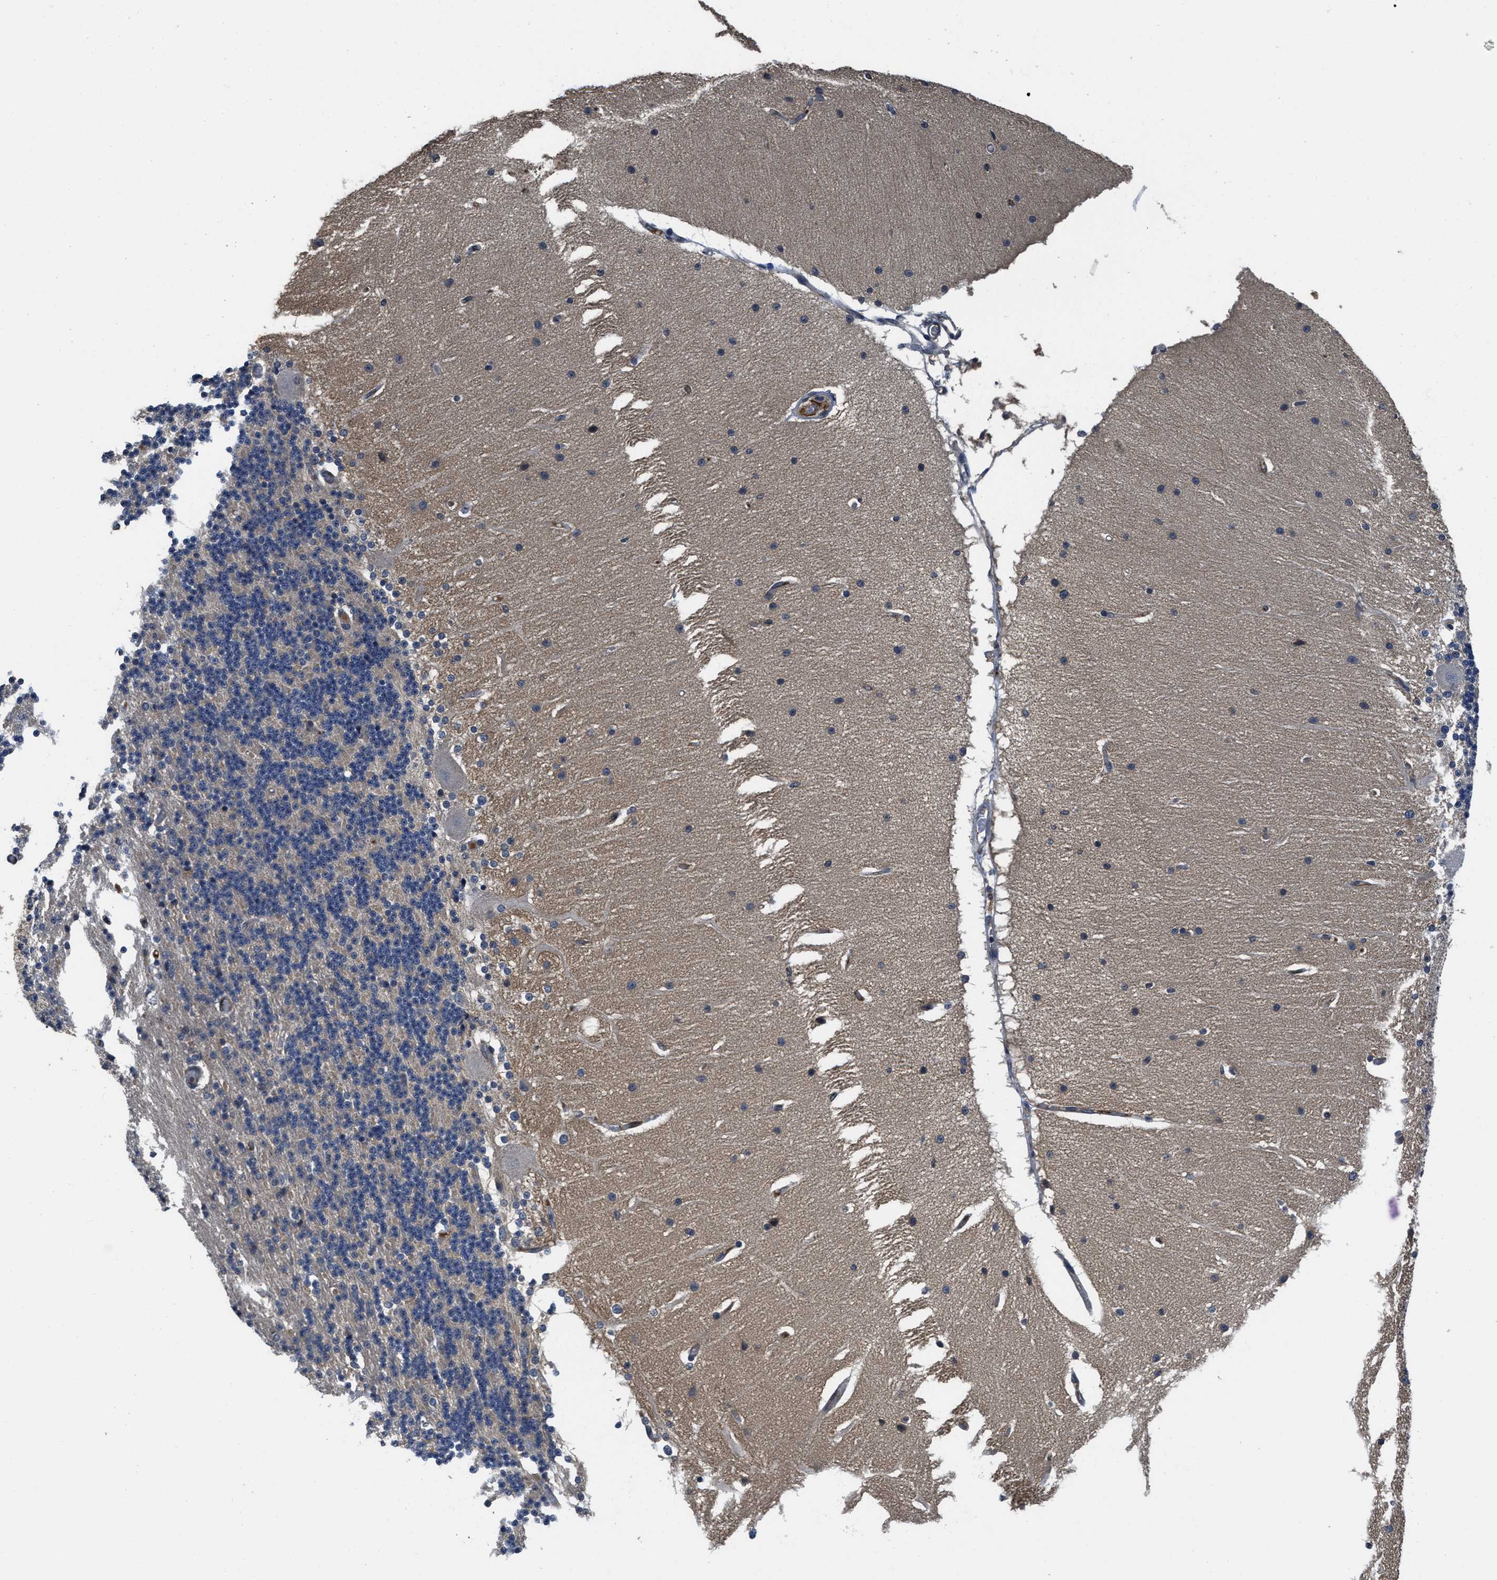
{"staining": {"intensity": "negative", "quantity": "none", "location": "none"}, "tissue": "cerebellum", "cell_type": "Cells in granular layer", "image_type": "normal", "snomed": [{"axis": "morphology", "description": "Normal tissue, NOS"}, {"axis": "topography", "description": "Cerebellum"}], "caption": "IHC histopathology image of unremarkable human cerebellum stained for a protein (brown), which demonstrates no expression in cells in granular layer.", "gene": "ANGPT1", "patient": {"sex": "female", "age": 54}}